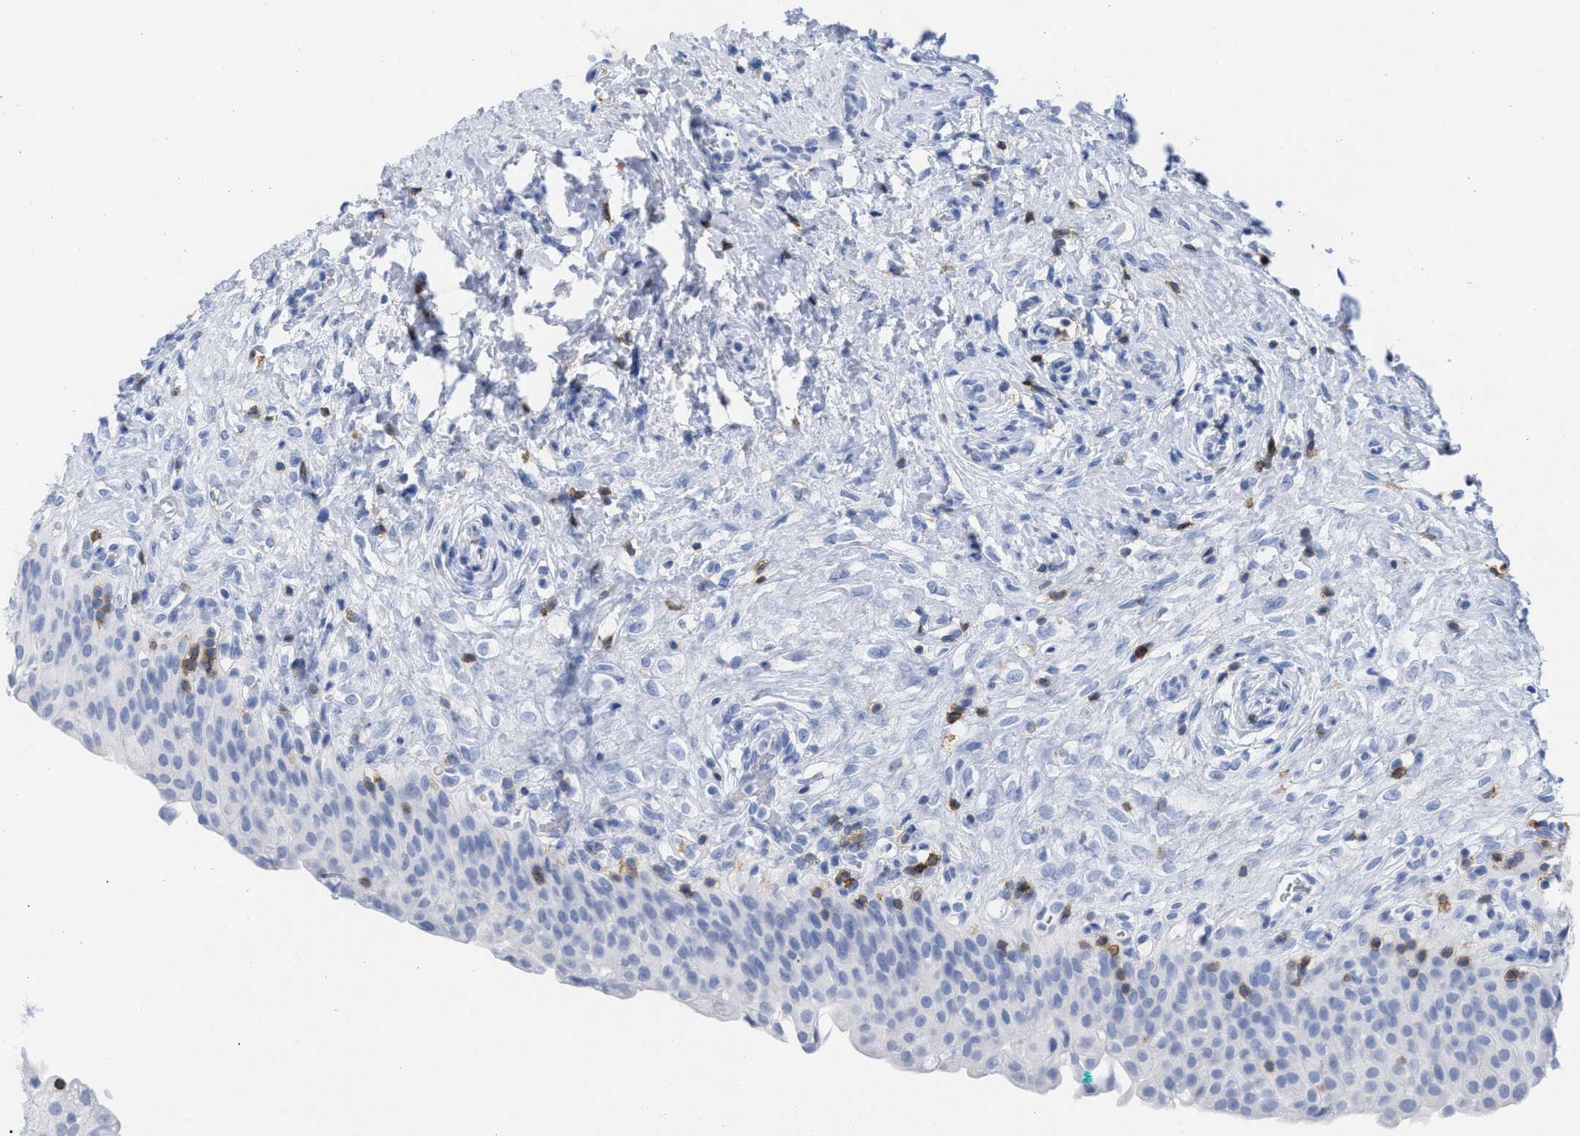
{"staining": {"intensity": "negative", "quantity": "none", "location": "none"}, "tissue": "urinary bladder", "cell_type": "Urothelial cells", "image_type": "normal", "snomed": [{"axis": "morphology", "description": "Urothelial carcinoma, High grade"}, {"axis": "topography", "description": "Urinary bladder"}], "caption": "The histopathology image reveals no staining of urothelial cells in benign urinary bladder. (Stains: DAB (3,3'-diaminobenzidine) immunohistochemistry with hematoxylin counter stain, Microscopy: brightfield microscopy at high magnification).", "gene": "CD5", "patient": {"sex": "male", "age": 46}}